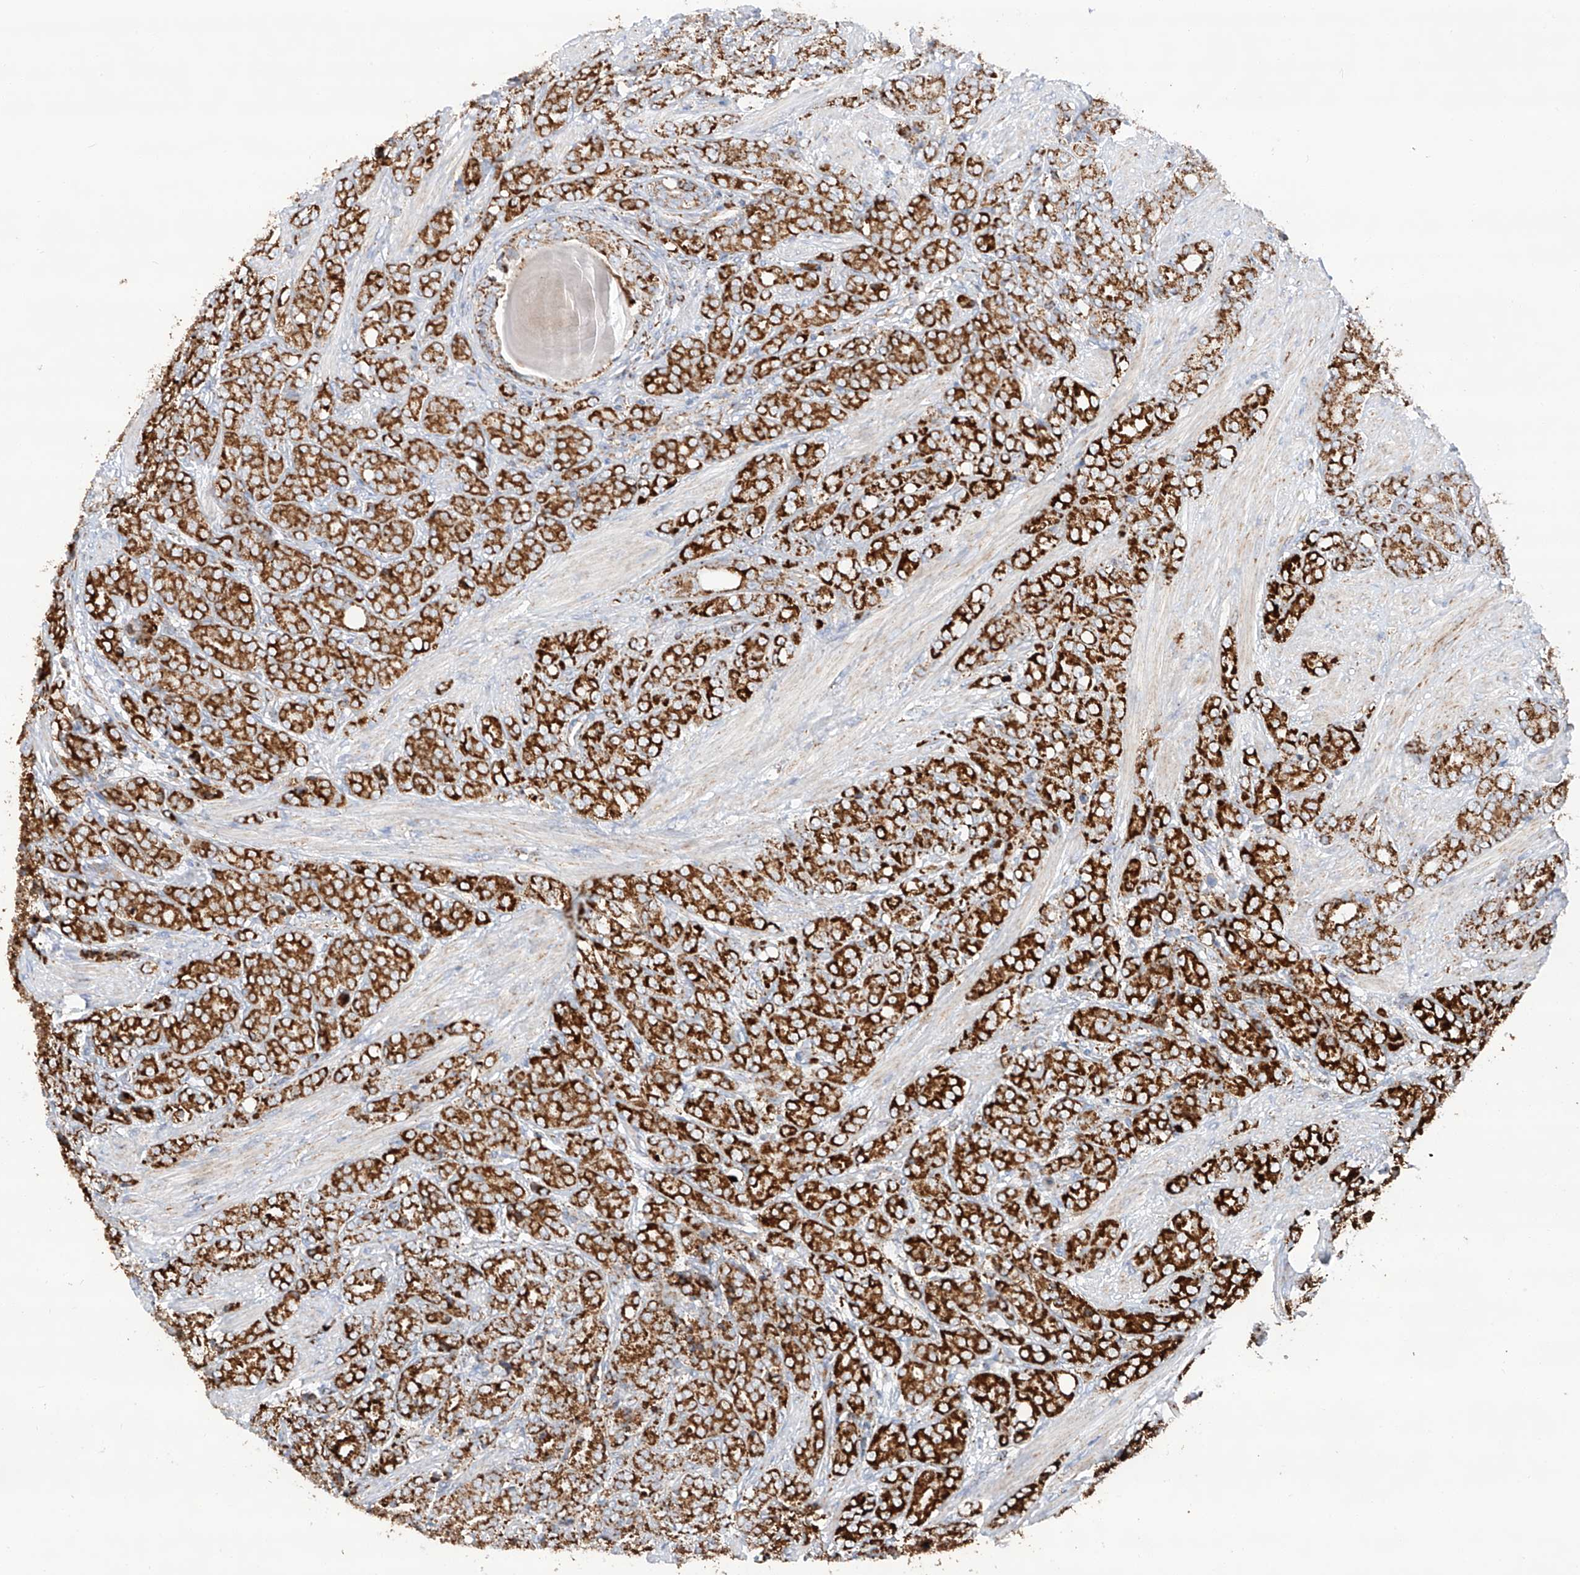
{"staining": {"intensity": "strong", "quantity": ">75%", "location": "cytoplasmic/membranous"}, "tissue": "prostate cancer", "cell_type": "Tumor cells", "image_type": "cancer", "snomed": [{"axis": "morphology", "description": "Adenocarcinoma, High grade"}, {"axis": "topography", "description": "Prostate"}], "caption": "Brown immunohistochemical staining in adenocarcinoma (high-grade) (prostate) displays strong cytoplasmic/membranous expression in about >75% of tumor cells.", "gene": "TTC27", "patient": {"sex": "male", "age": 62}}